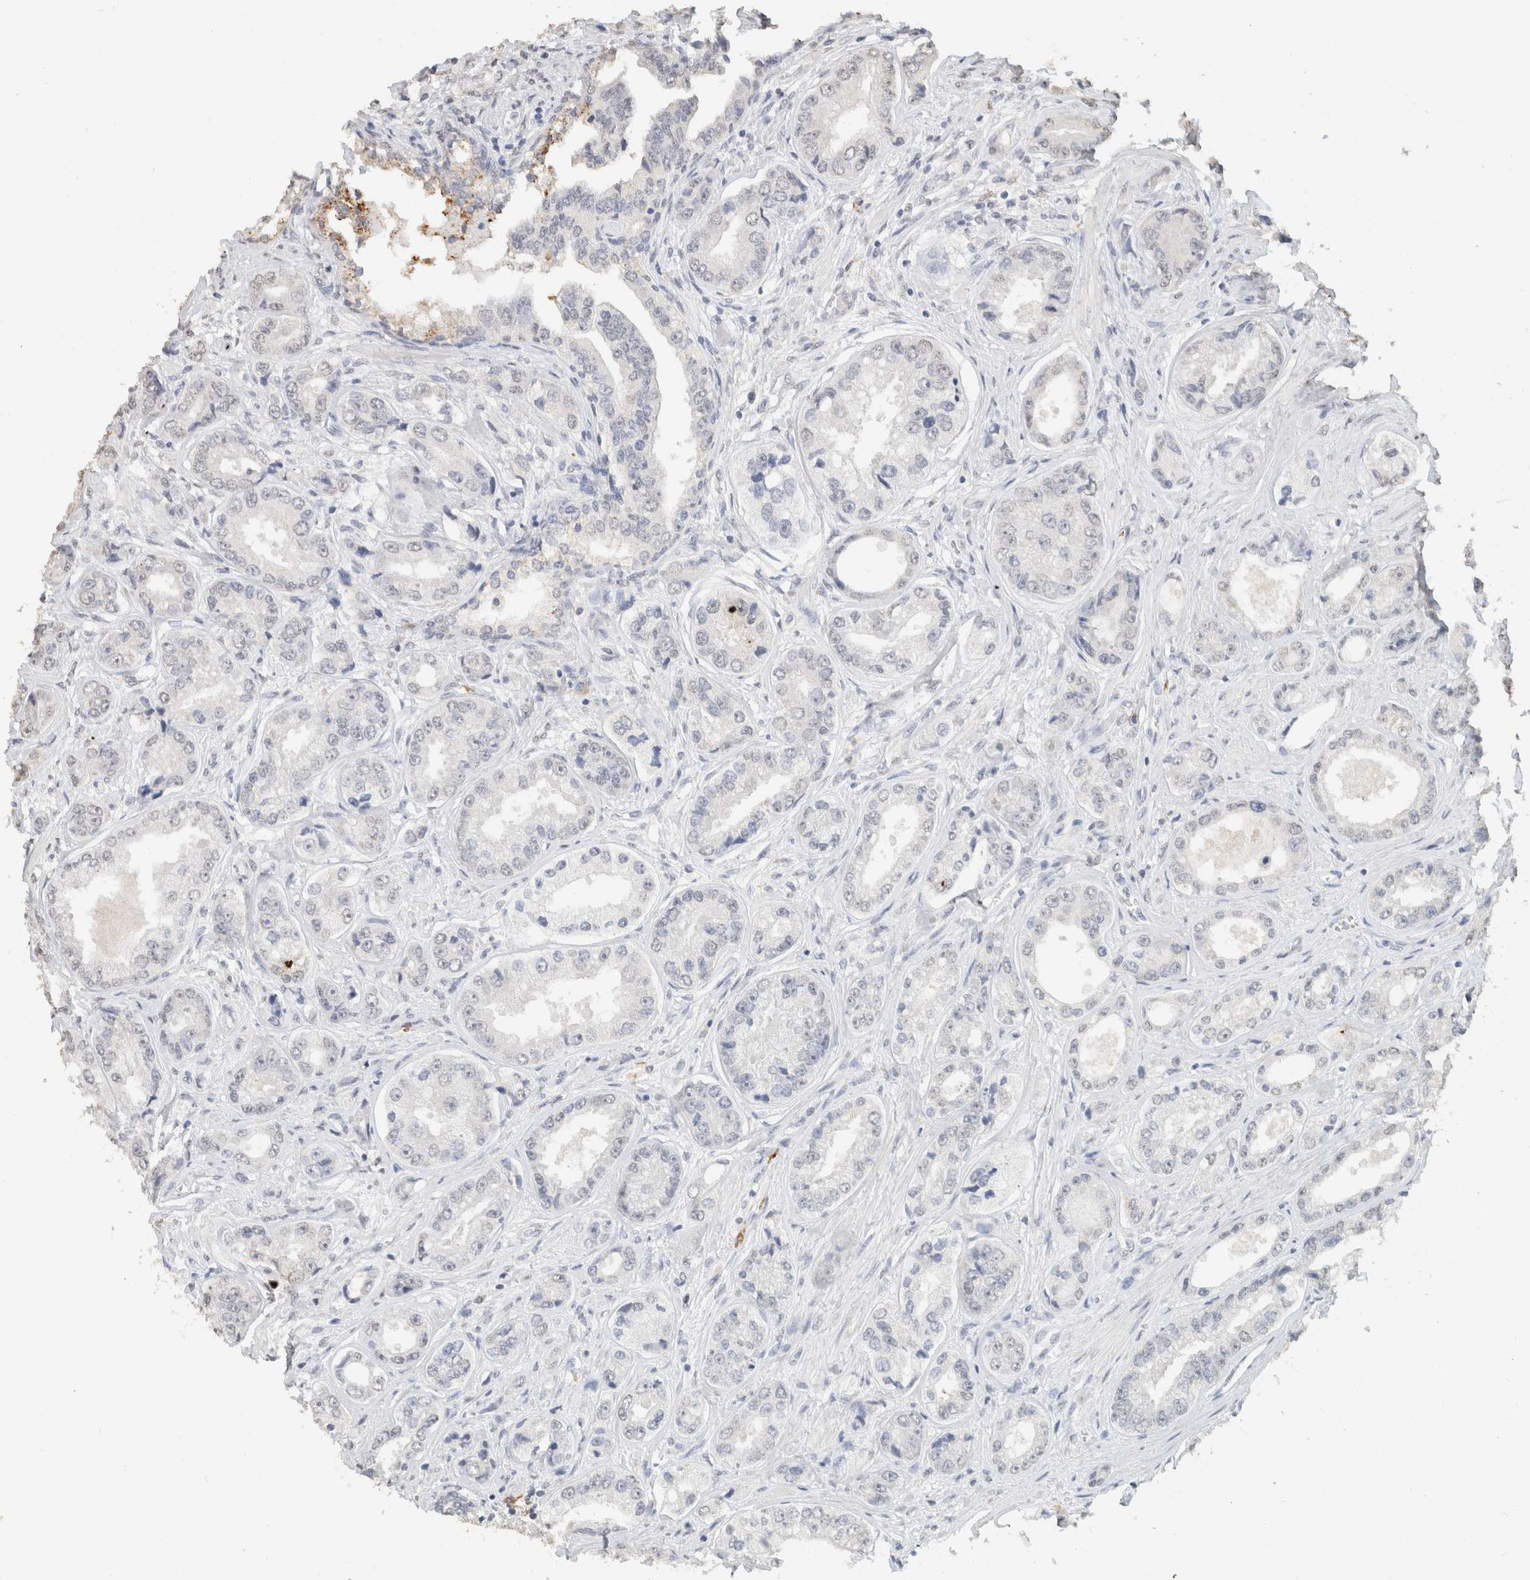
{"staining": {"intensity": "negative", "quantity": "none", "location": "none"}, "tissue": "prostate cancer", "cell_type": "Tumor cells", "image_type": "cancer", "snomed": [{"axis": "morphology", "description": "Adenocarcinoma, High grade"}, {"axis": "topography", "description": "Prostate"}], "caption": "Immunohistochemistry histopathology image of prostate cancer stained for a protein (brown), which shows no positivity in tumor cells.", "gene": "CD80", "patient": {"sex": "male", "age": 61}}